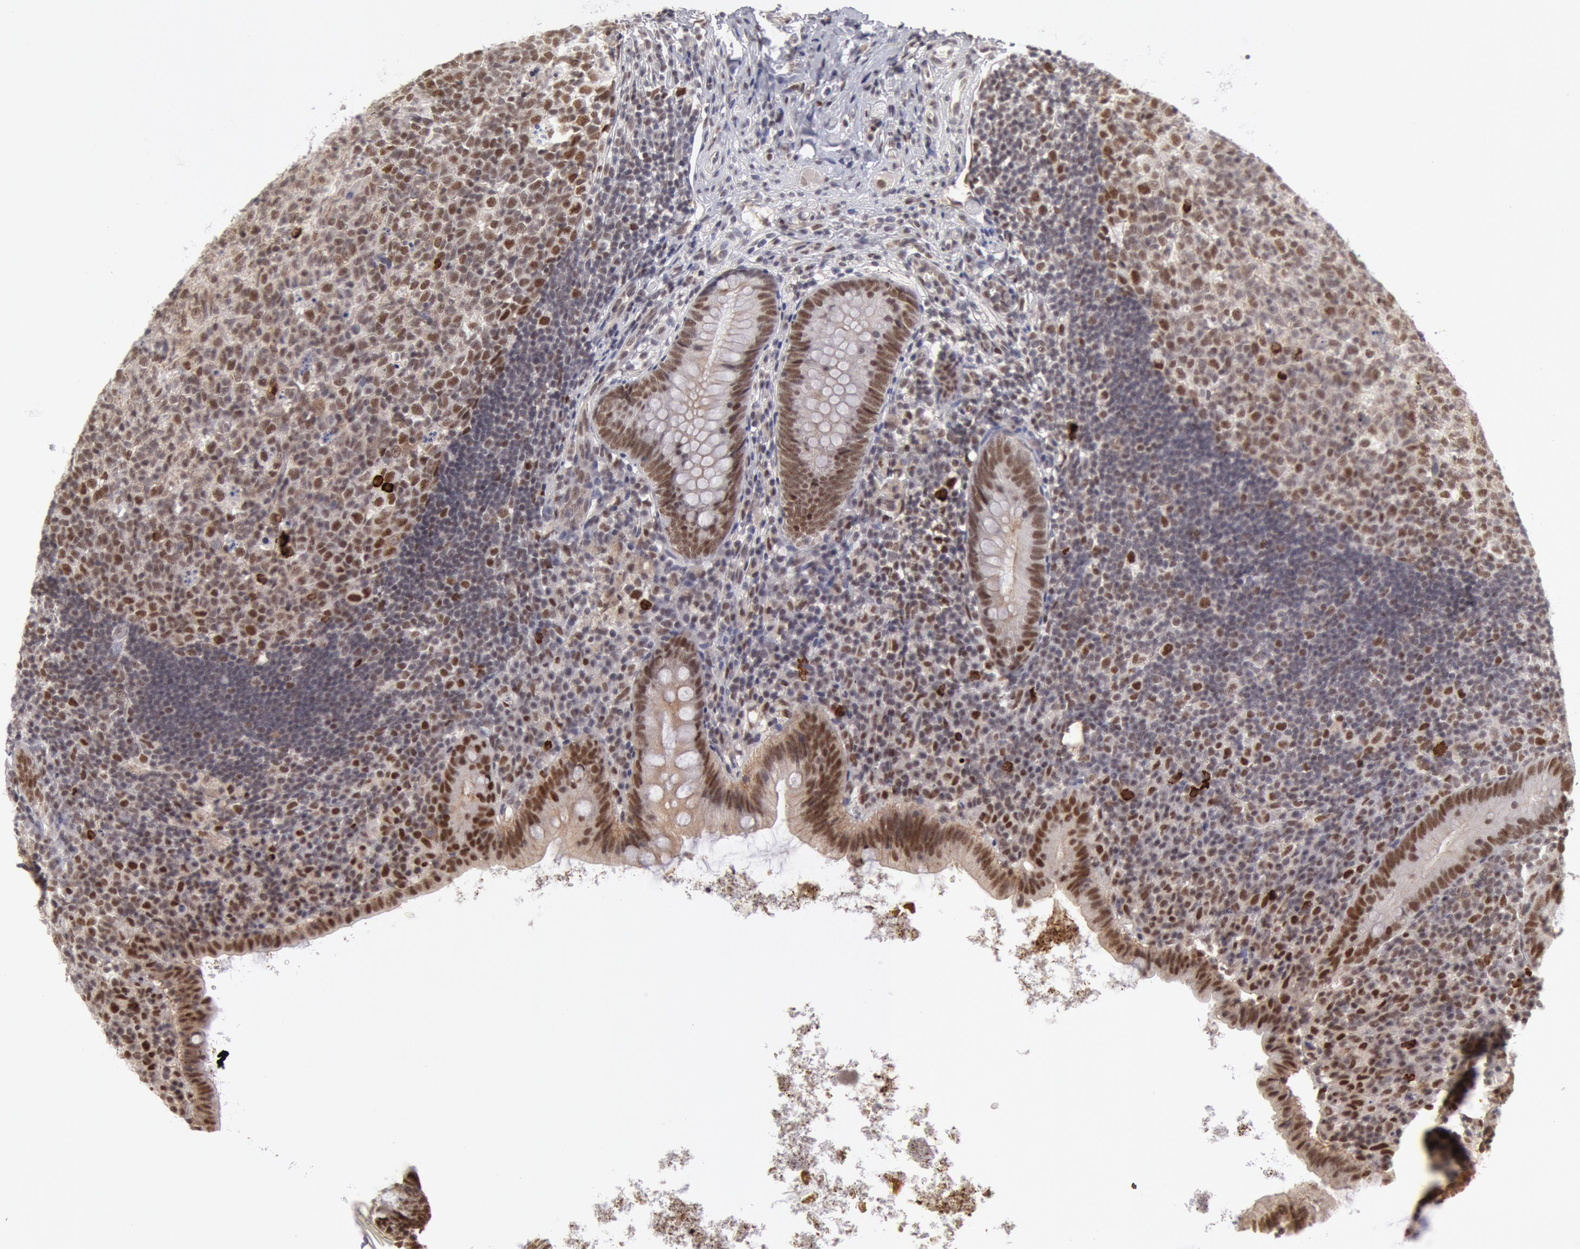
{"staining": {"intensity": "moderate", "quantity": ">75%", "location": "nuclear"}, "tissue": "appendix", "cell_type": "Glandular cells", "image_type": "normal", "snomed": [{"axis": "morphology", "description": "Normal tissue, NOS"}, {"axis": "topography", "description": "Appendix"}], "caption": "Unremarkable appendix displays moderate nuclear positivity in about >75% of glandular cells The protein is shown in brown color, while the nuclei are stained blue..", "gene": "PPP4R3B", "patient": {"sex": "female", "age": 9}}